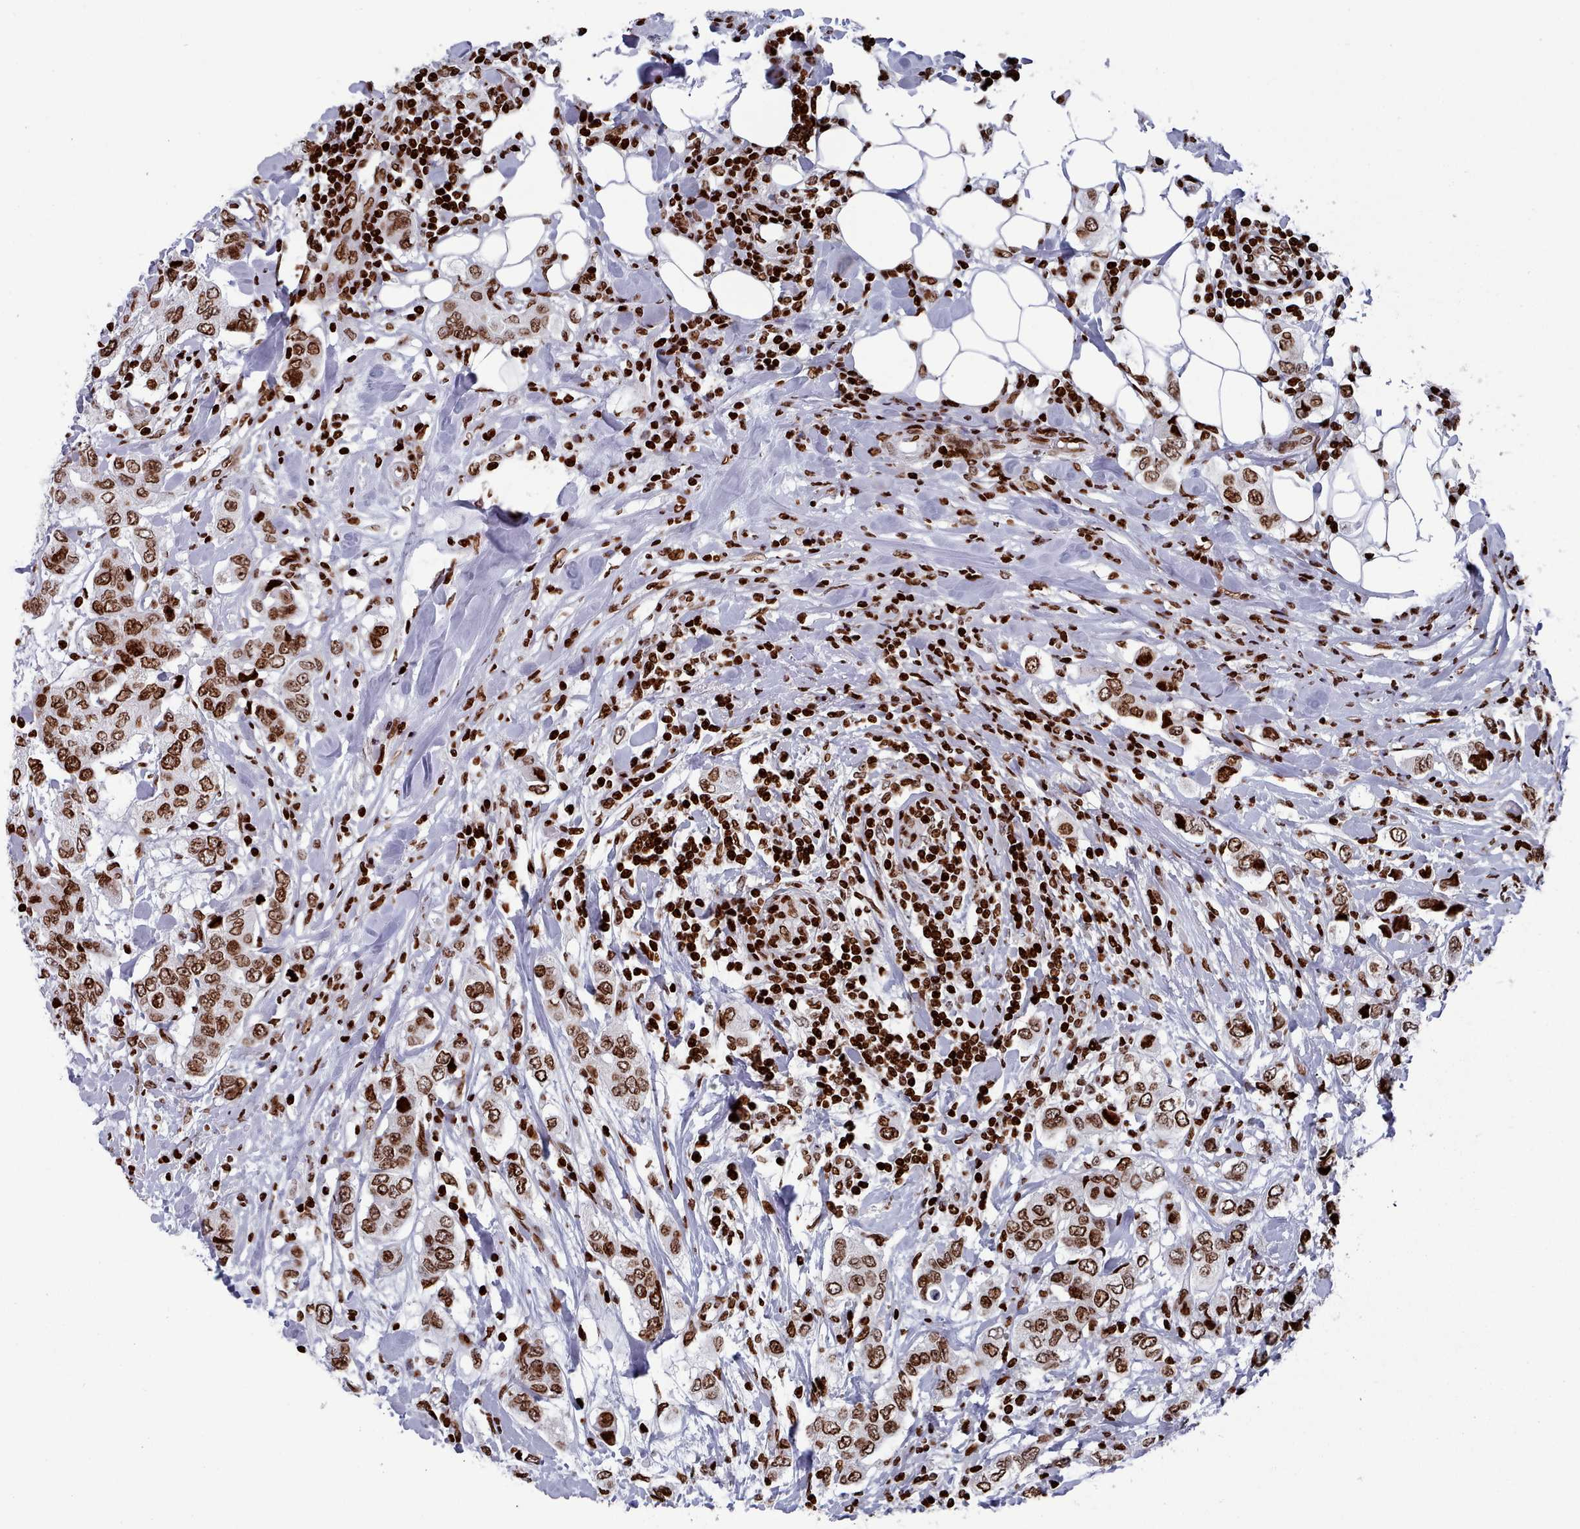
{"staining": {"intensity": "strong", "quantity": ">75%", "location": "nuclear"}, "tissue": "breast cancer", "cell_type": "Tumor cells", "image_type": "cancer", "snomed": [{"axis": "morphology", "description": "Lobular carcinoma"}, {"axis": "topography", "description": "Breast"}], "caption": "Immunohistochemistry (IHC) (DAB (3,3'-diaminobenzidine)) staining of breast lobular carcinoma shows strong nuclear protein positivity in approximately >75% of tumor cells.", "gene": "PCDHB12", "patient": {"sex": "female", "age": 51}}